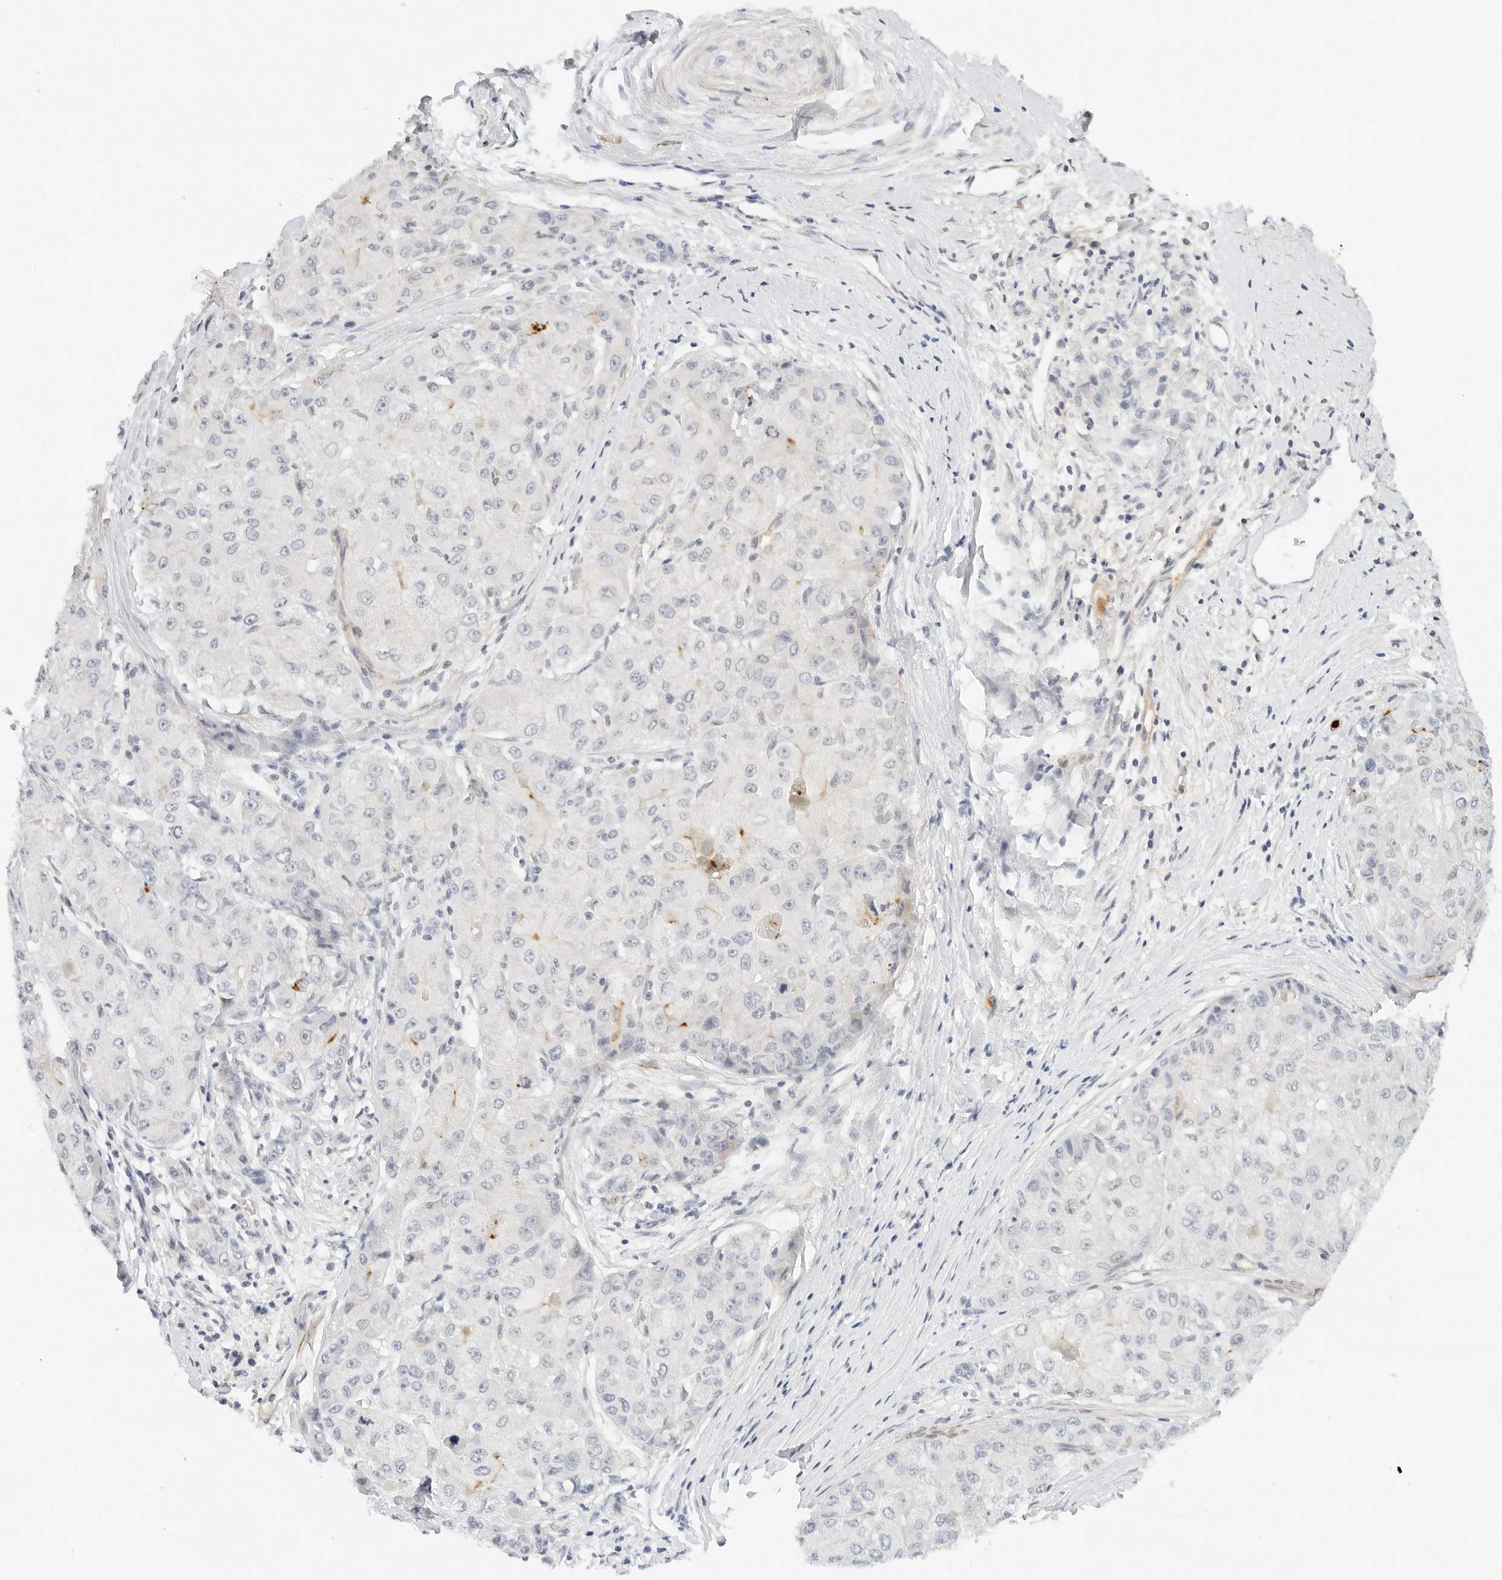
{"staining": {"intensity": "negative", "quantity": "none", "location": "none"}, "tissue": "liver cancer", "cell_type": "Tumor cells", "image_type": "cancer", "snomed": [{"axis": "morphology", "description": "Carcinoma, Hepatocellular, NOS"}, {"axis": "topography", "description": "Liver"}], "caption": "DAB immunohistochemical staining of human hepatocellular carcinoma (liver) reveals no significant staining in tumor cells.", "gene": "PKDCC", "patient": {"sex": "male", "age": 80}}